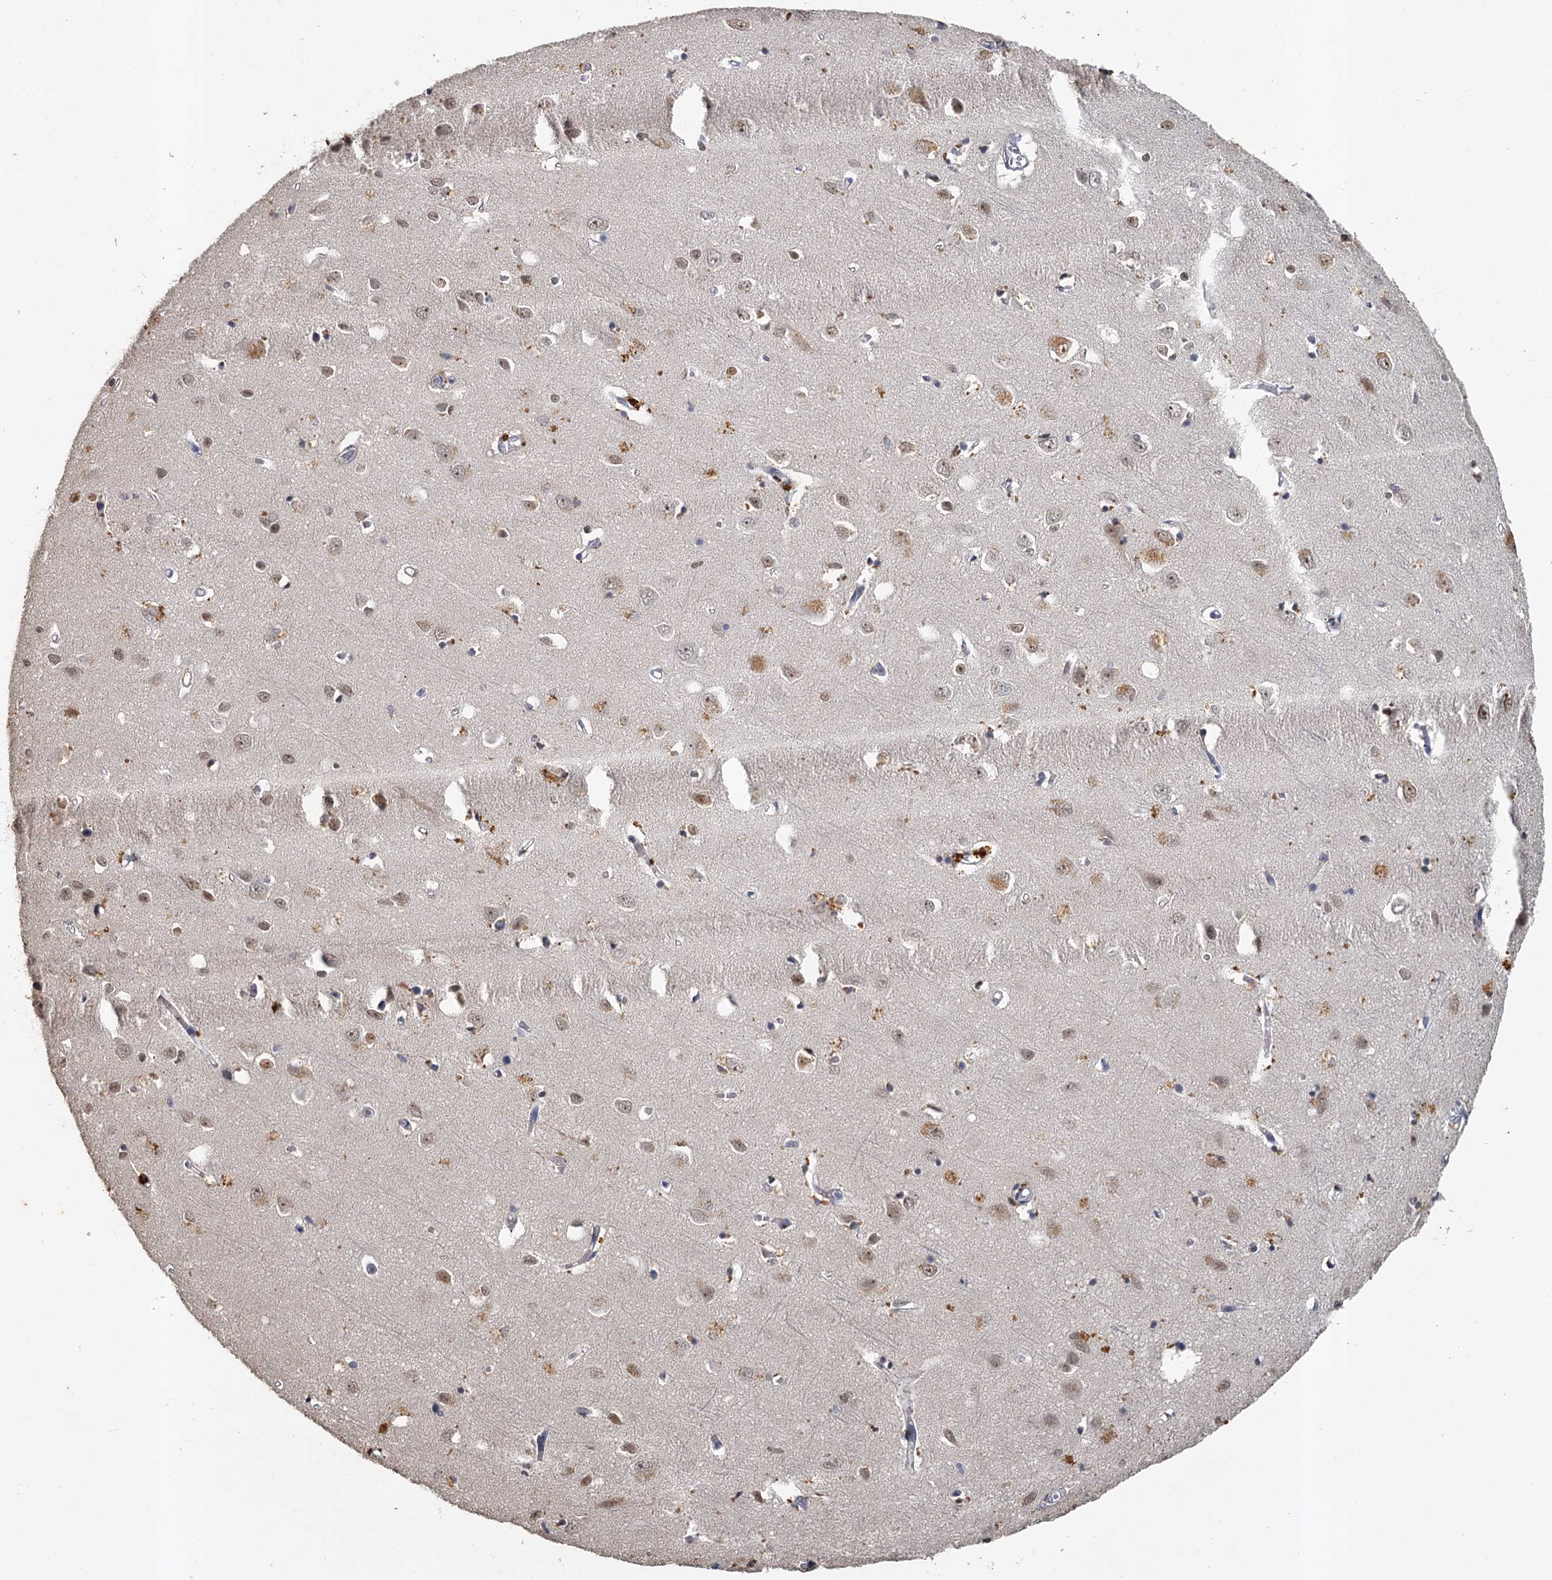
{"staining": {"intensity": "weak", "quantity": "25%-75%", "location": "cytoplasmic/membranous"}, "tissue": "cerebral cortex", "cell_type": "Endothelial cells", "image_type": "normal", "snomed": [{"axis": "morphology", "description": "Normal tissue, NOS"}, {"axis": "topography", "description": "Cerebral cortex"}], "caption": "Protein analysis of normal cerebral cortex demonstrates weak cytoplasmic/membranous staining in about 25%-75% of endothelial cells.", "gene": "MUCL1", "patient": {"sex": "female", "age": 64}}